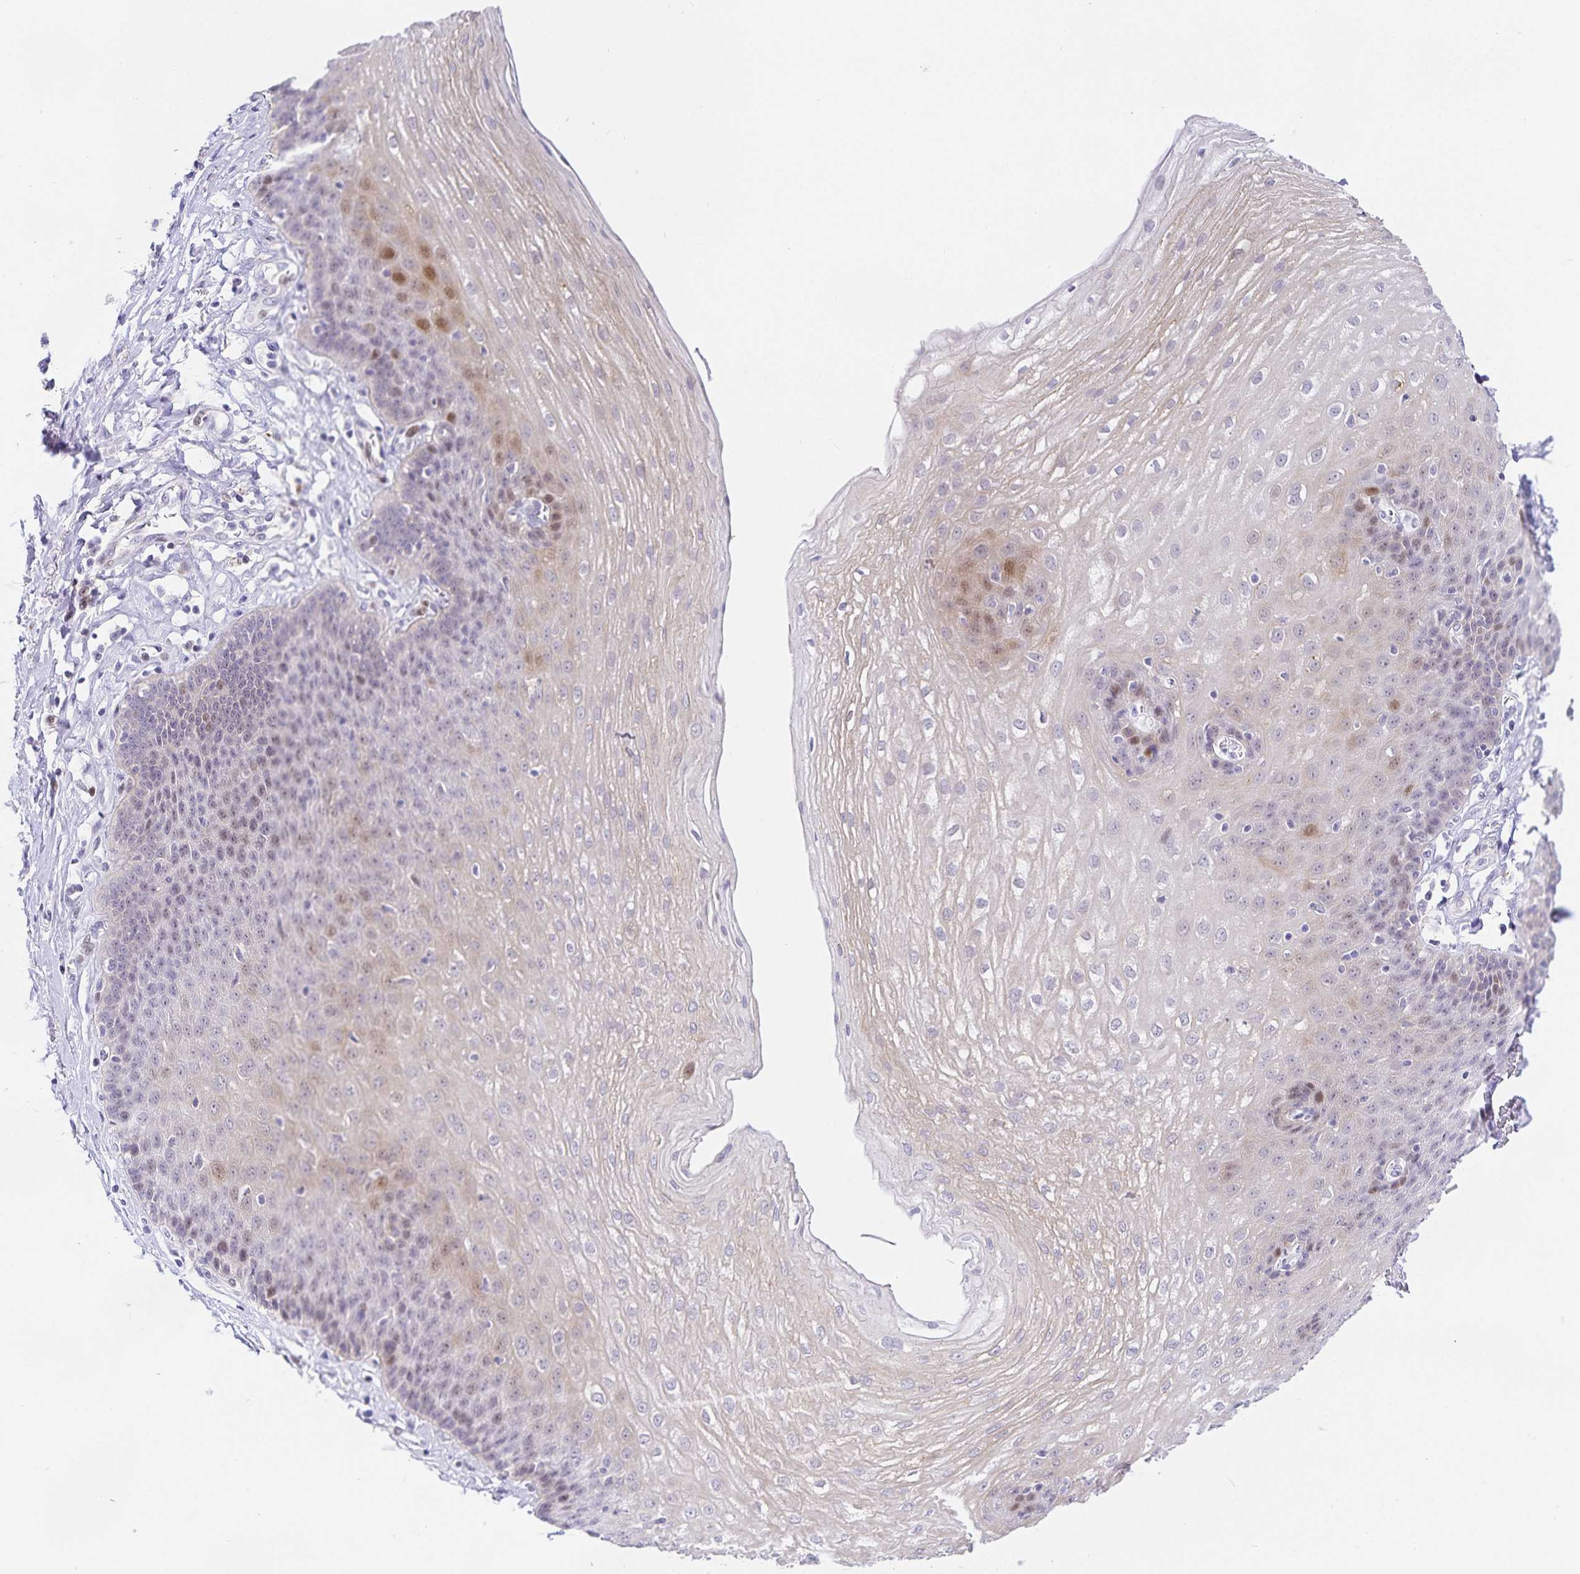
{"staining": {"intensity": "moderate", "quantity": "<25%", "location": "cytoplasmic/membranous,nuclear"}, "tissue": "esophagus", "cell_type": "Squamous epithelial cells", "image_type": "normal", "snomed": [{"axis": "morphology", "description": "Normal tissue, NOS"}, {"axis": "topography", "description": "Esophagus"}], "caption": "This photomicrograph exhibits IHC staining of unremarkable esophagus, with low moderate cytoplasmic/membranous,nuclear expression in approximately <25% of squamous epithelial cells.", "gene": "KBTBD13", "patient": {"sex": "female", "age": 81}}